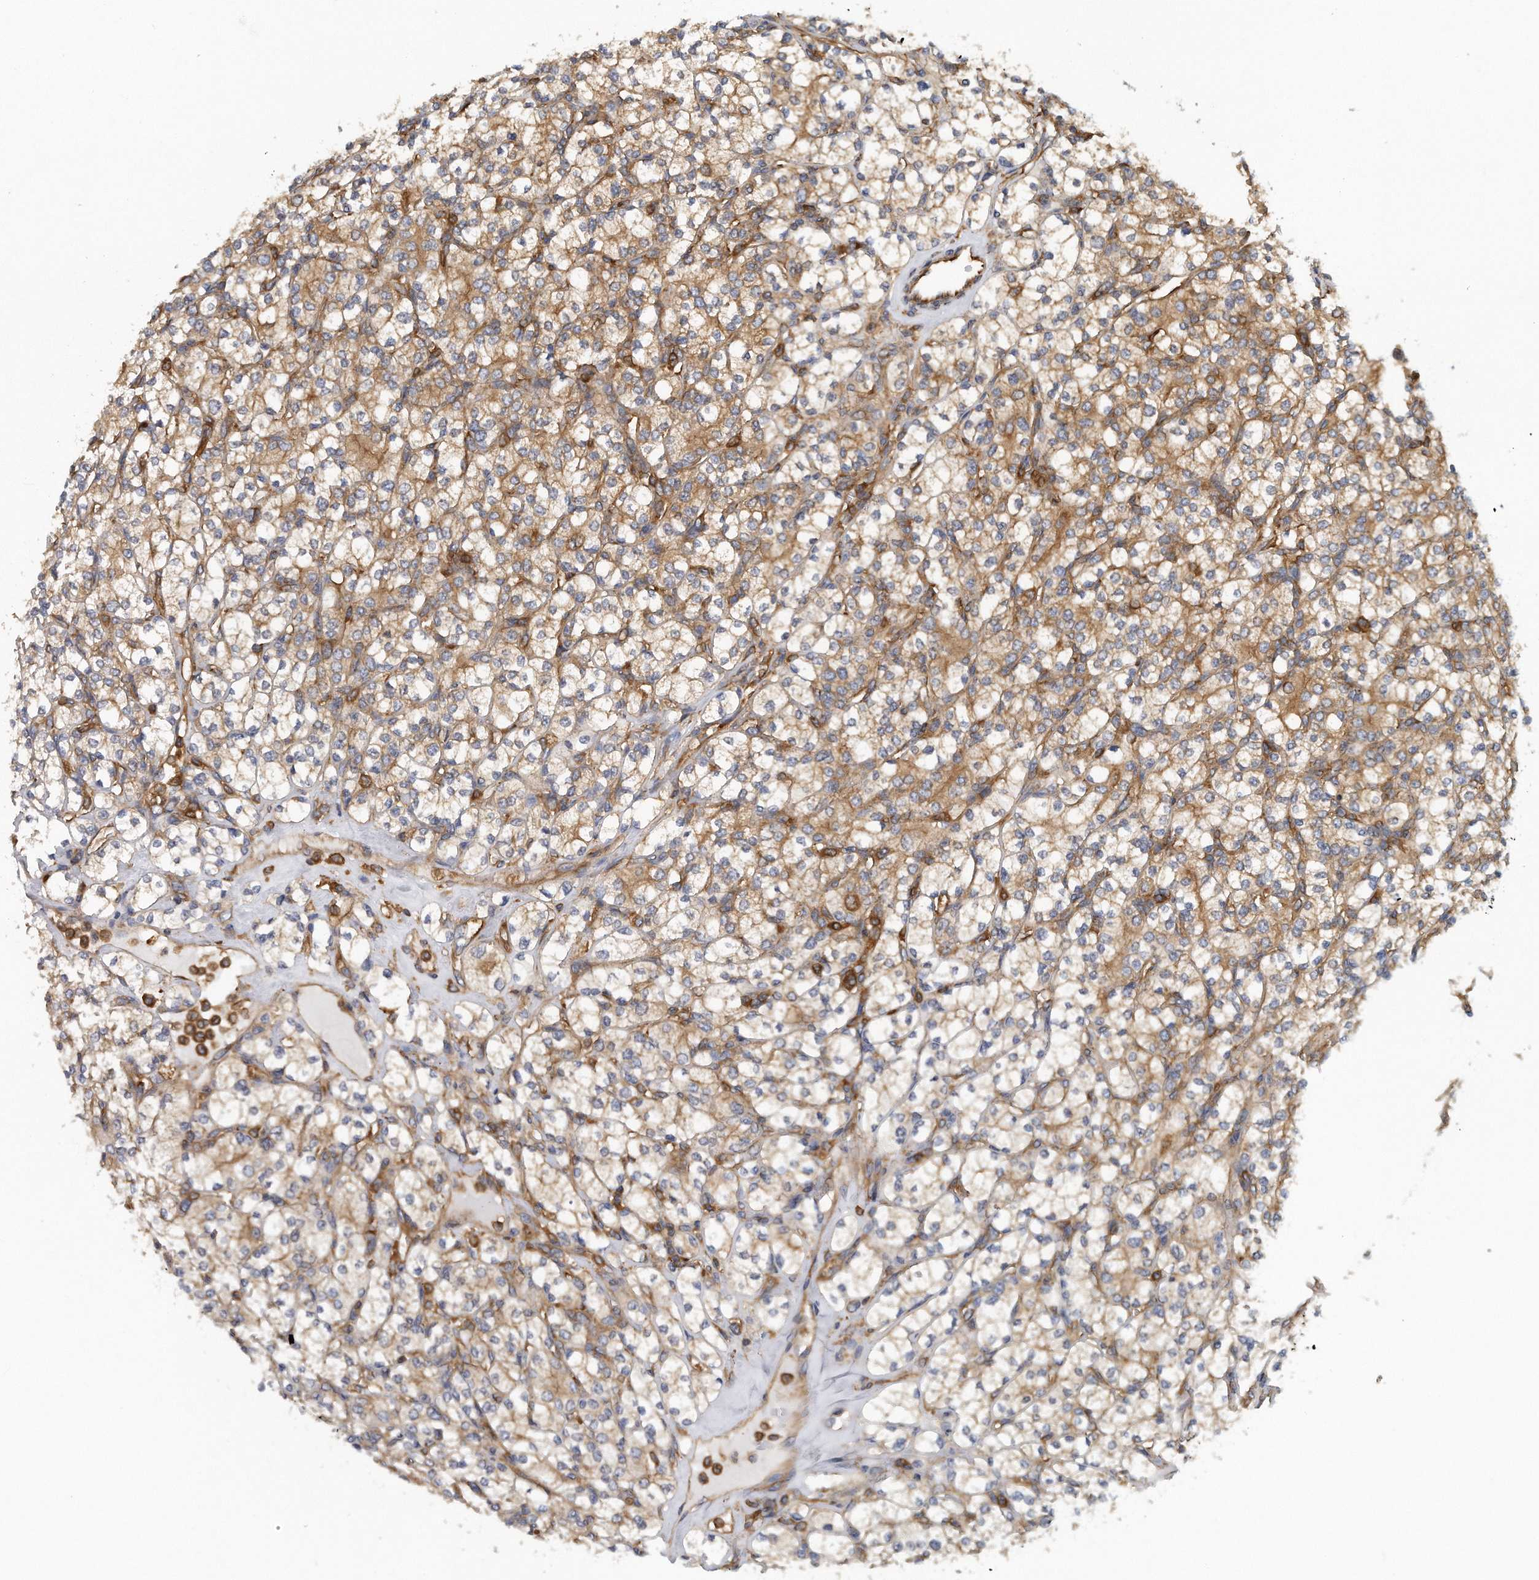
{"staining": {"intensity": "weak", "quantity": "25%-75%", "location": "cytoplasmic/membranous"}, "tissue": "renal cancer", "cell_type": "Tumor cells", "image_type": "cancer", "snomed": [{"axis": "morphology", "description": "Adenocarcinoma, NOS"}, {"axis": "topography", "description": "Kidney"}], "caption": "Renal adenocarcinoma stained for a protein reveals weak cytoplasmic/membranous positivity in tumor cells.", "gene": "EIF3I", "patient": {"sex": "male", "age": 77}}